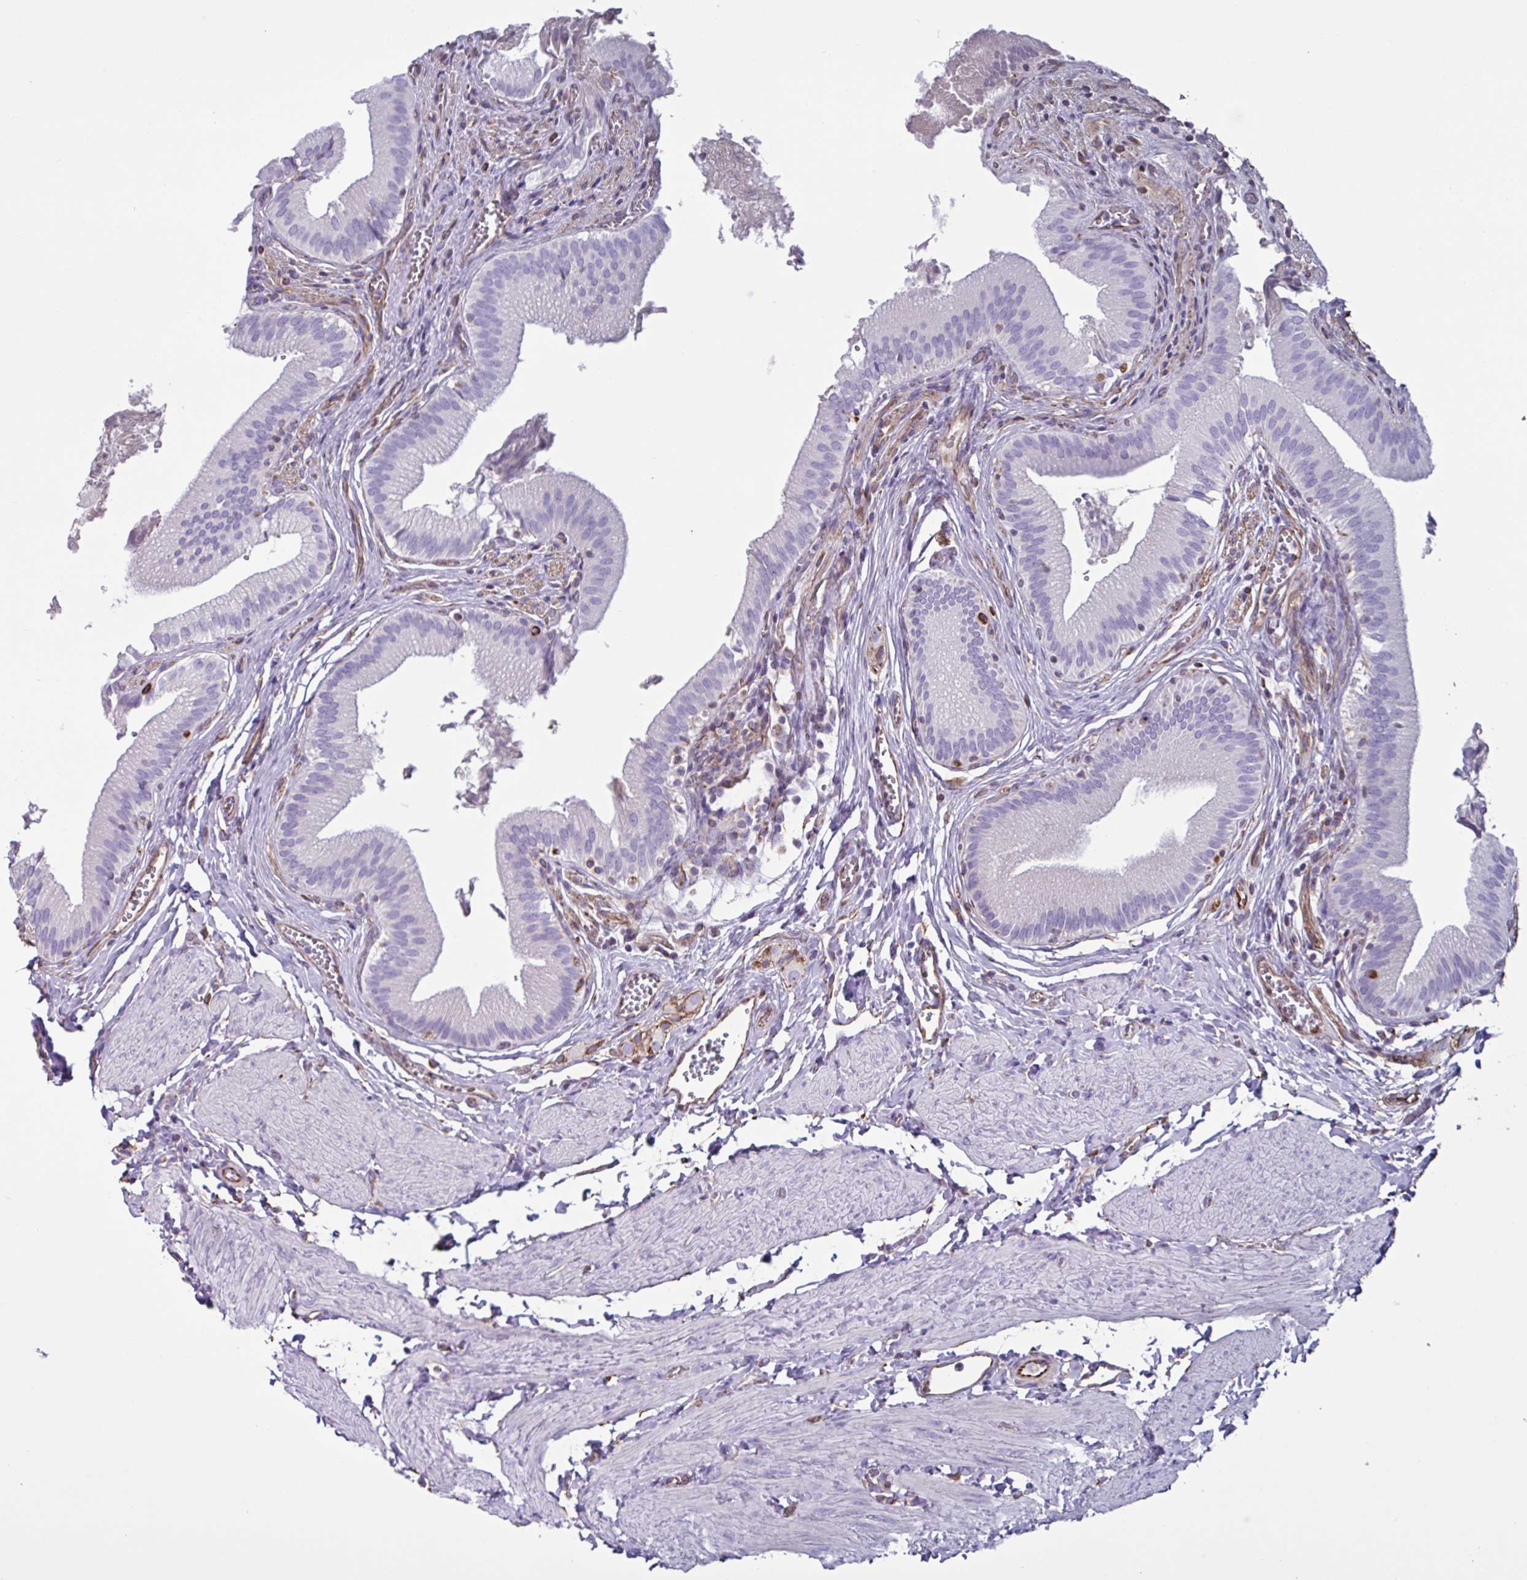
{"staining": {"intensity": "negative", "quantity": "none", "location": "none"}, "tissue": "gallbladder", "cell_type": "Glandular cells", "image_type": "normal", "snomed": [{"axis": "morphology", "description": "Normal tissue, NOS"}, {"axis": "topography", "description": "Gallbladder"}, {"axis": "topography", "description": "Peripheral nerve tissue"}], "caption": "Gallbladder was stained to show a protein in brown. There is no significant positivity in glandular cells.", "gene": "TMEM86B", "patient": {"sex": "male", "age": 17}}